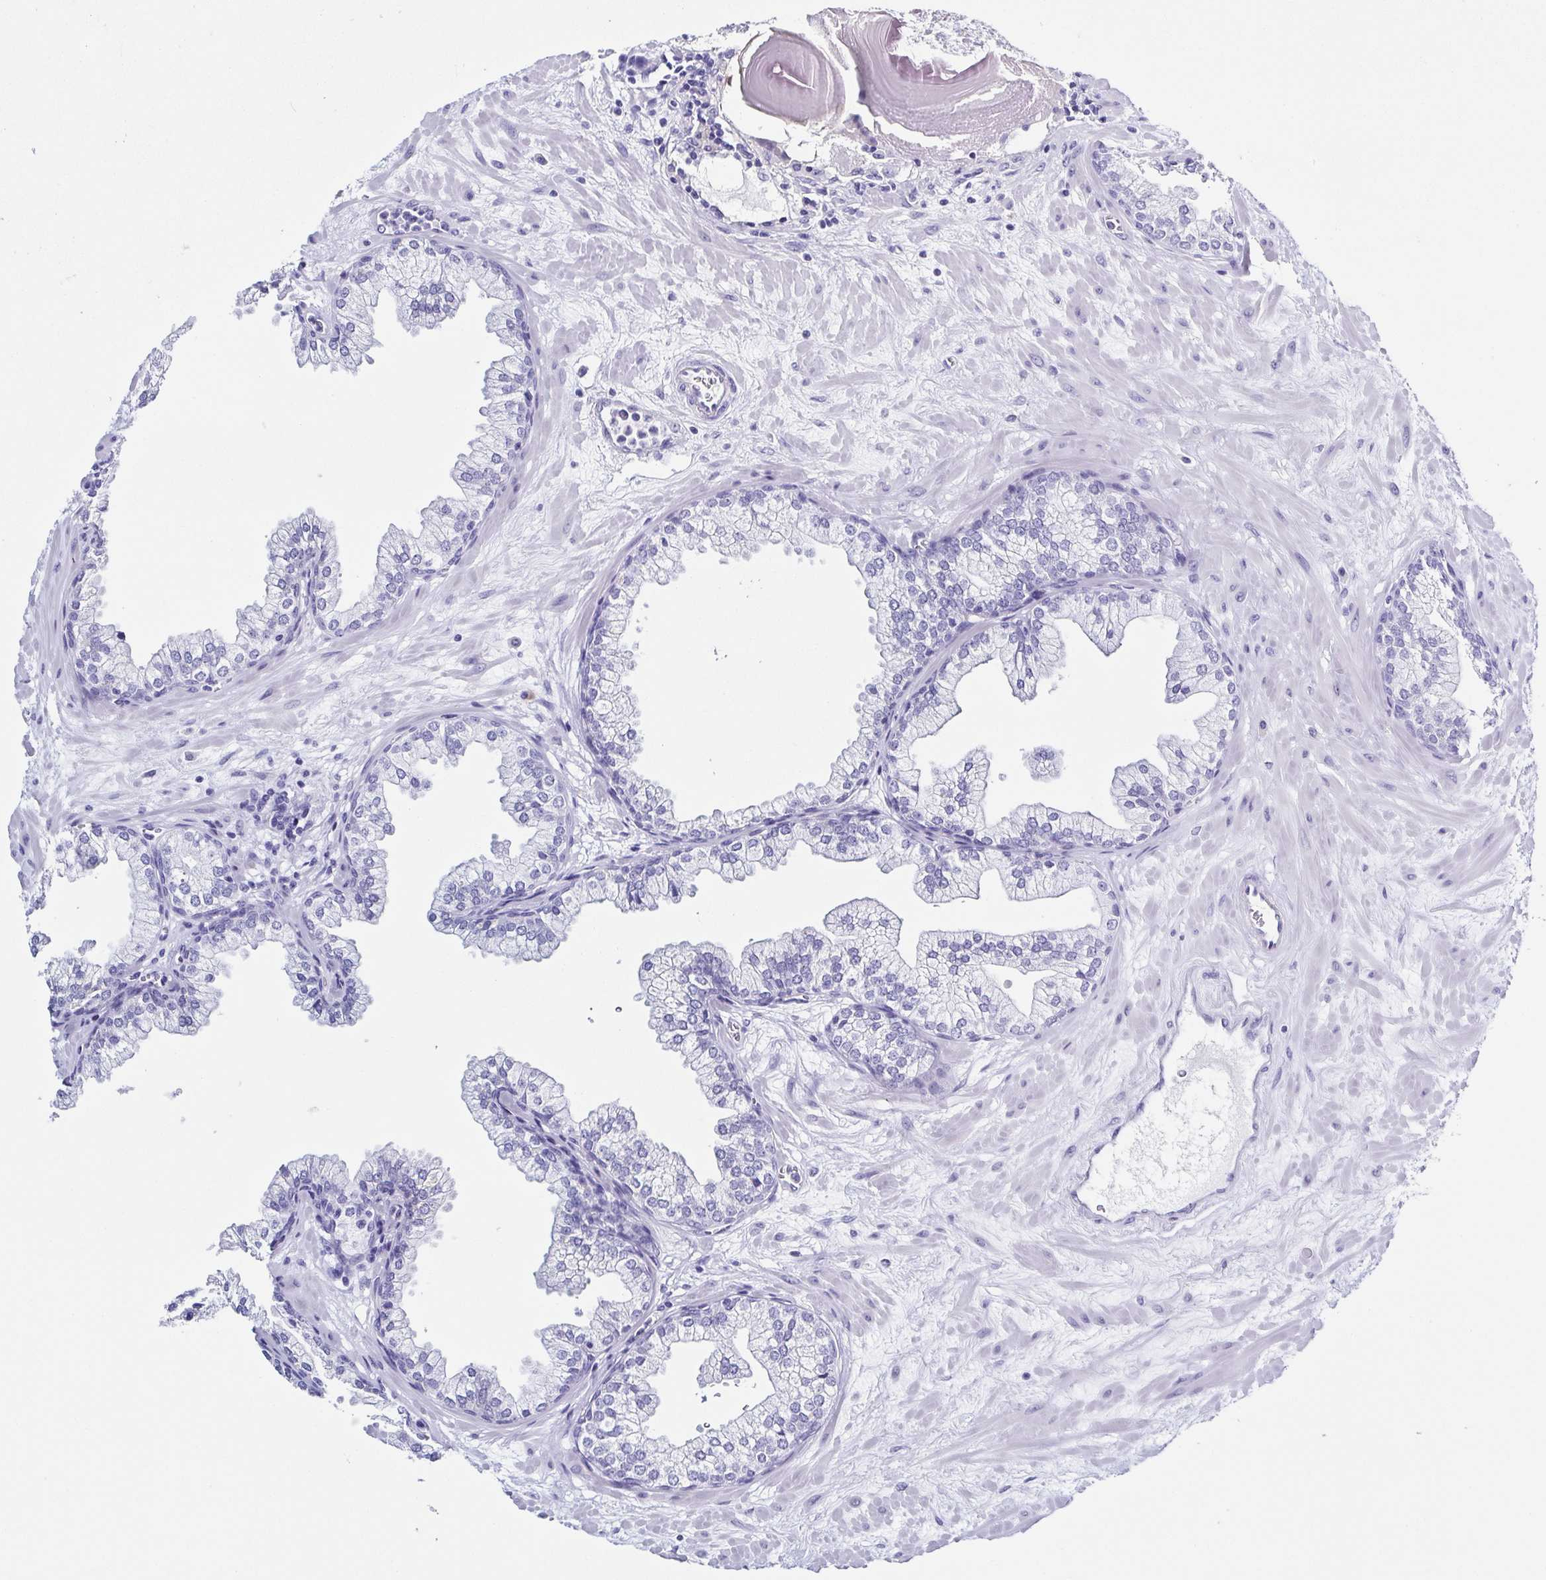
{"staining": {"intensity": "negative", "quantity": "none", "location": "none"}, "tissue": "prostate", "cell_type": "Glandular cells", "image_type": "normal", "snomed": [{"axis": "morphology", "description": "Normal tissue, NOS"}, {"axis": "topography", "description": "Prostate"}, {"axis": "topography", "description": "Peripheral nerve tissue"}], "caption": "Immunohistochemical staining of normal prostate reveals no significant positivity in glandular cells.", "gene": "TNNT2", "patient": {"sex": "male", "age": 61}}